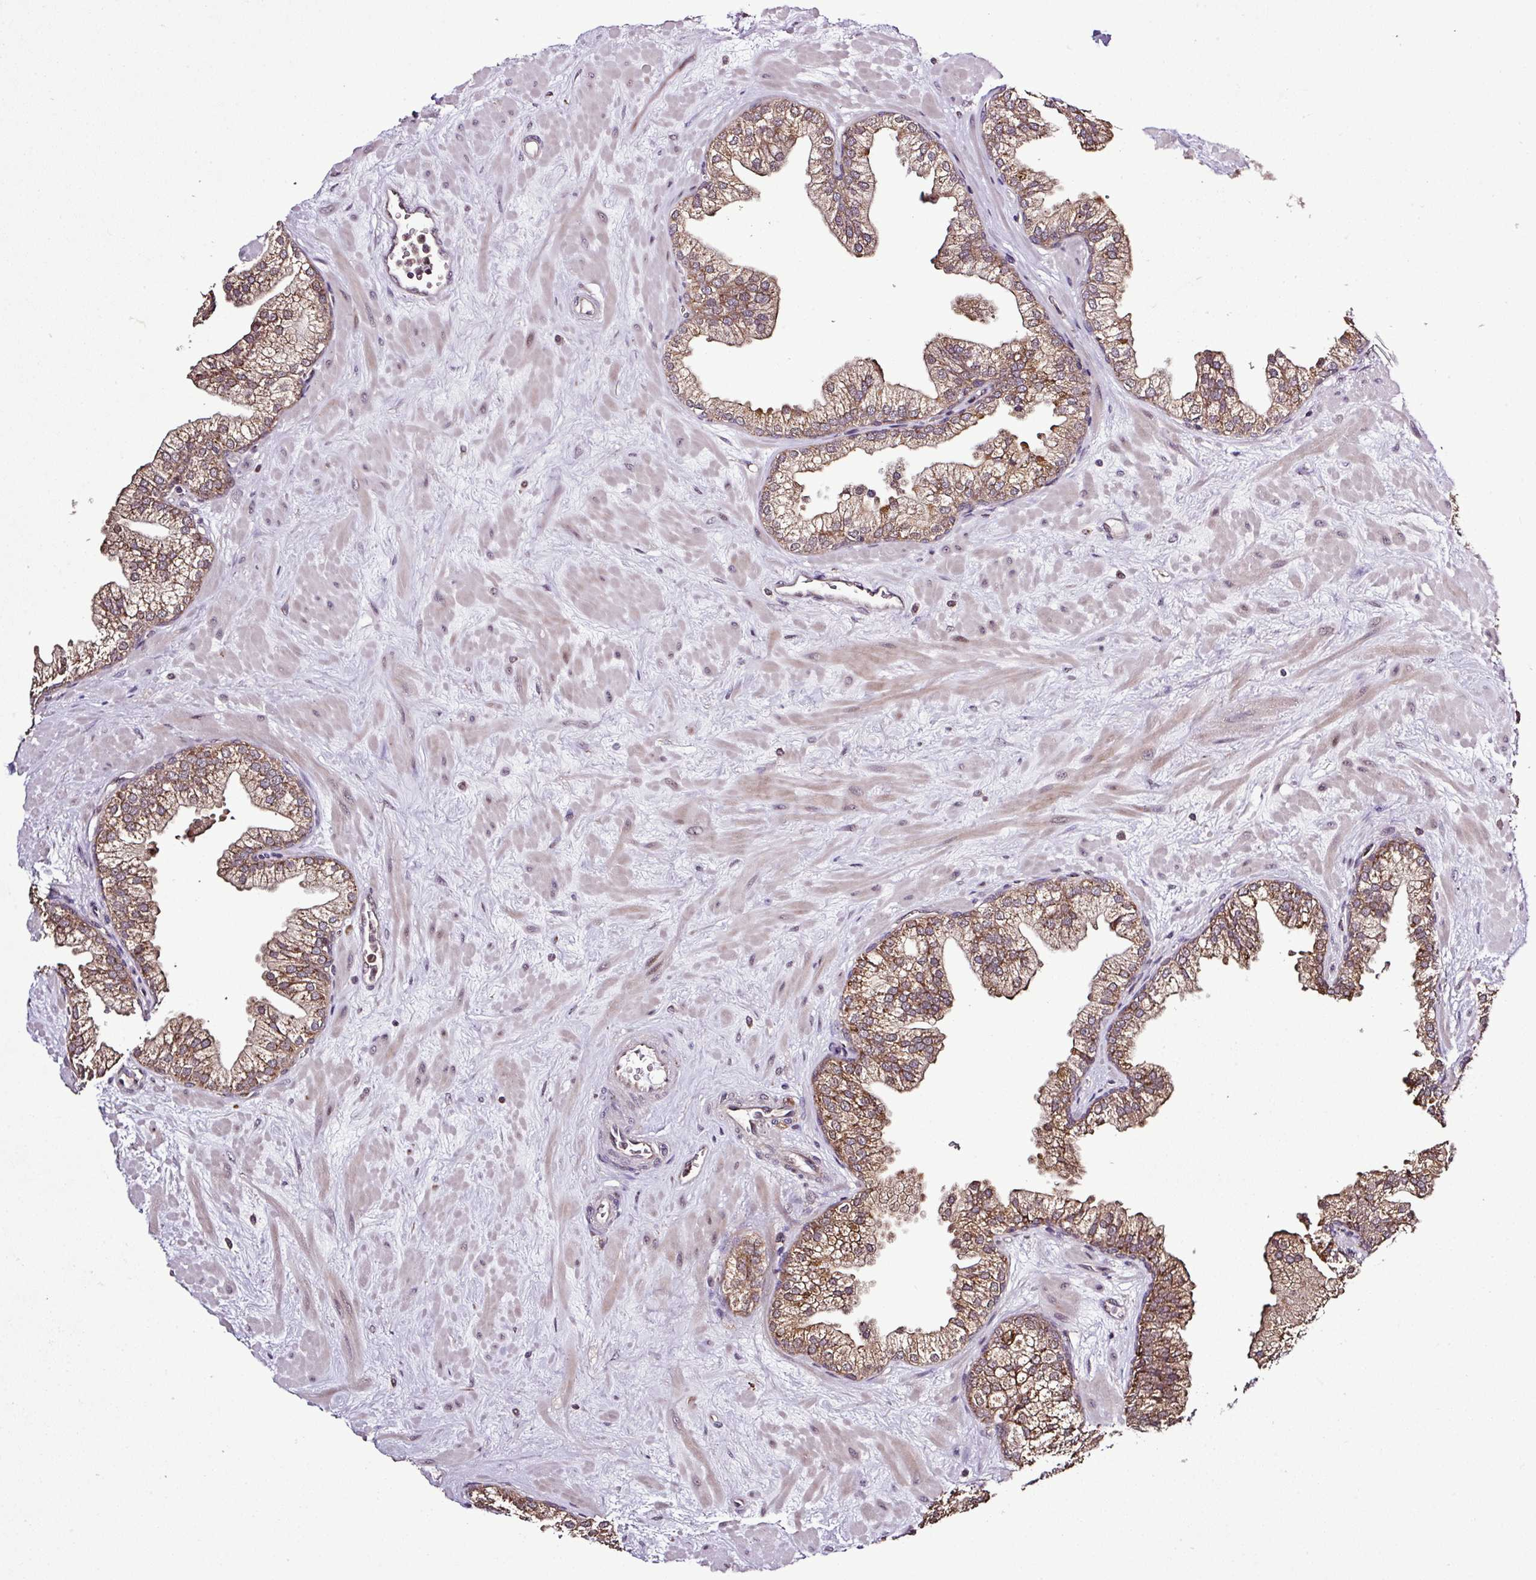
{"staining": {"intensity": "moderate", "quantity": ">75%", "location": "cytoplasmic/membranous"}, "tissue": "prostate", "cell_type": "Glandular cells", "image_type": "normal", "snomed": [{"axis": "morphology", "description": "Normal tissue, NOS"}, {"axis": "topography", "description": "Prostate"}, {"axis": "topography", "description": "Peripheral nerve tissue"}], "caption": "This histopathology image reveals benign prostate stained with immunohistochemistry (IHC) to label a protein in brown. The cytoplasmic/membranous of glandular cells show moderate positivity for the protein. Nuclei are counter-stained blue.", "gene": "SMCO4", "patient": {"sex": "male", "age": 61}}